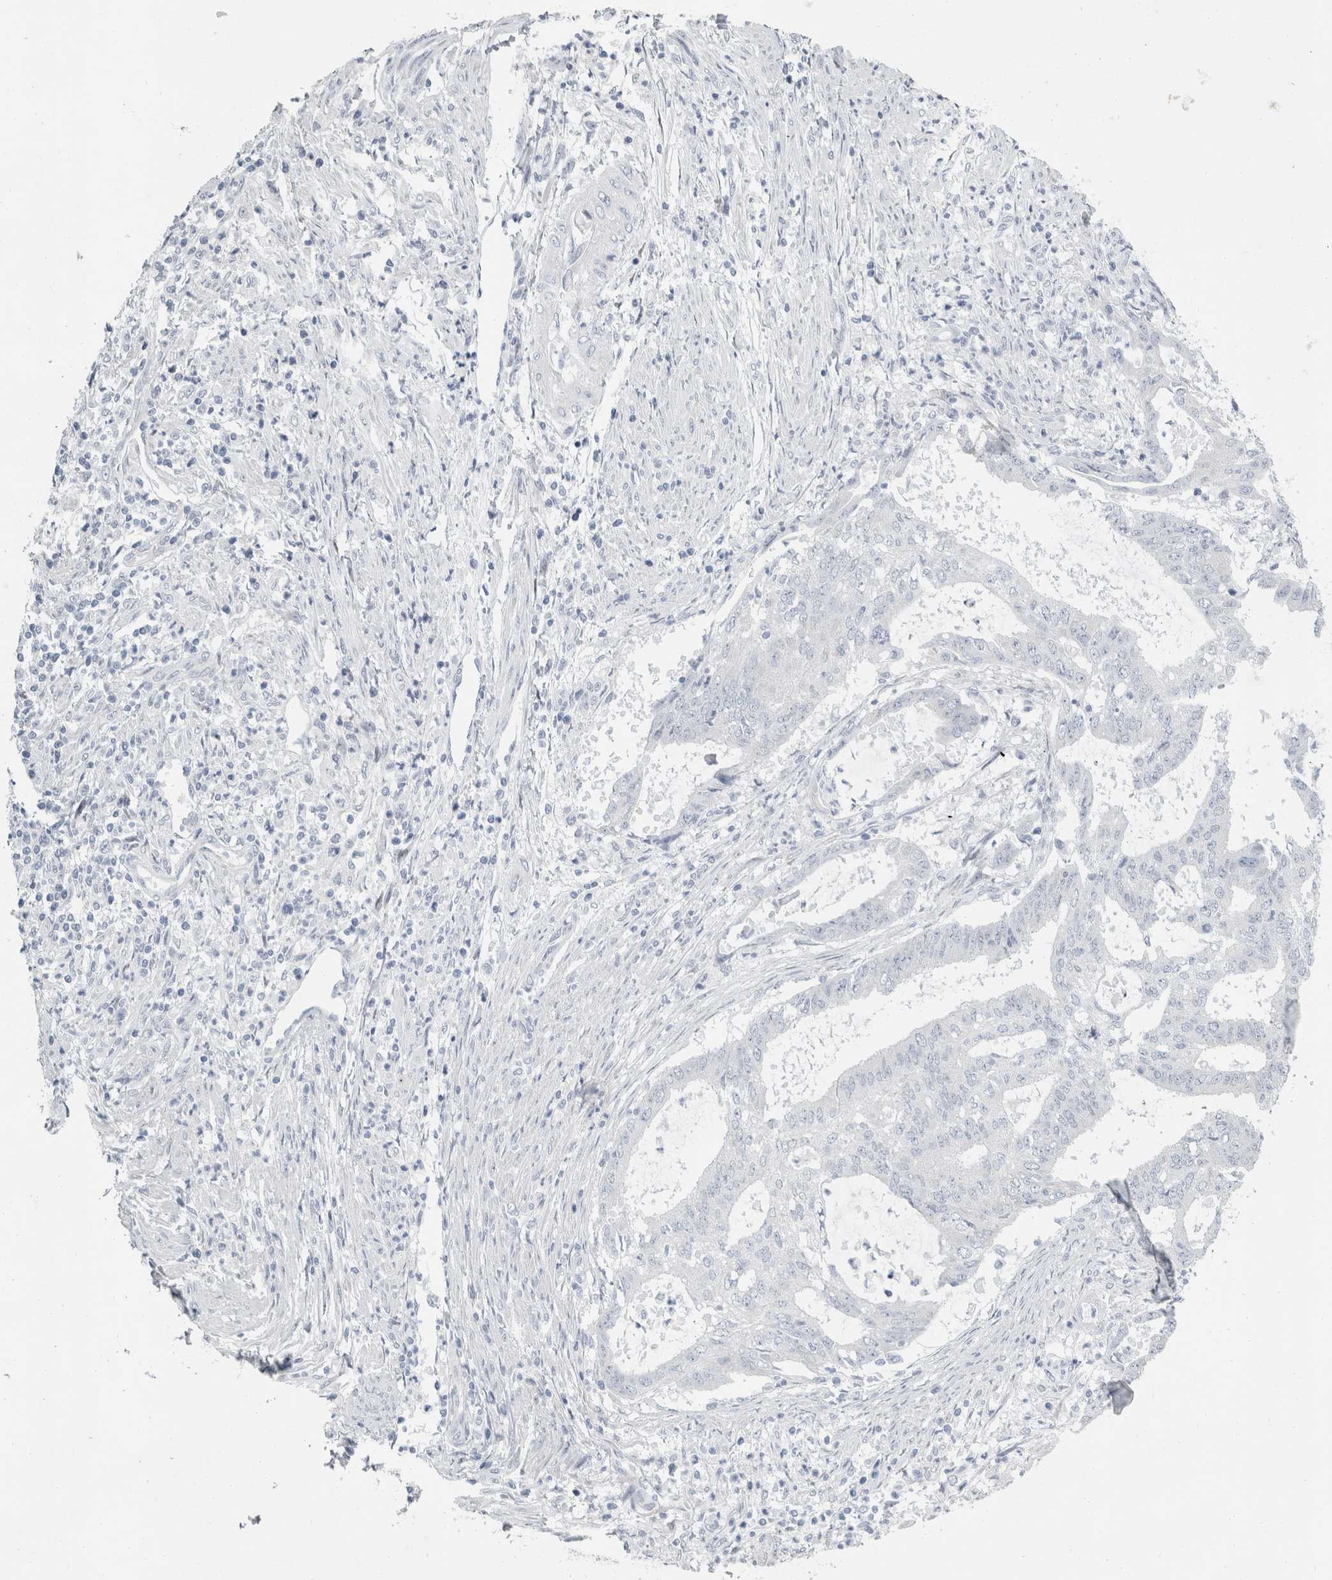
{"staining": {"intensity": "negative", "quantity": "none", "location": "none"}, "tissue": "endometrial cancer", "cell_type": "Tumor cells", "image_type": "cancer", "snomed": [{"axis": "morphology", "description": "Adenocarcinoma, NOS"}, {"axis": "topography", "description": "Endometrium"}], "caption": "Human adenocarcinoma (endometrial) stained for a protein using immunohistochemistry (IHC) exhibits no positivity in tumor cells.", "gene": "FXYD7", "patient": {"sex": "female", "age": 51}}